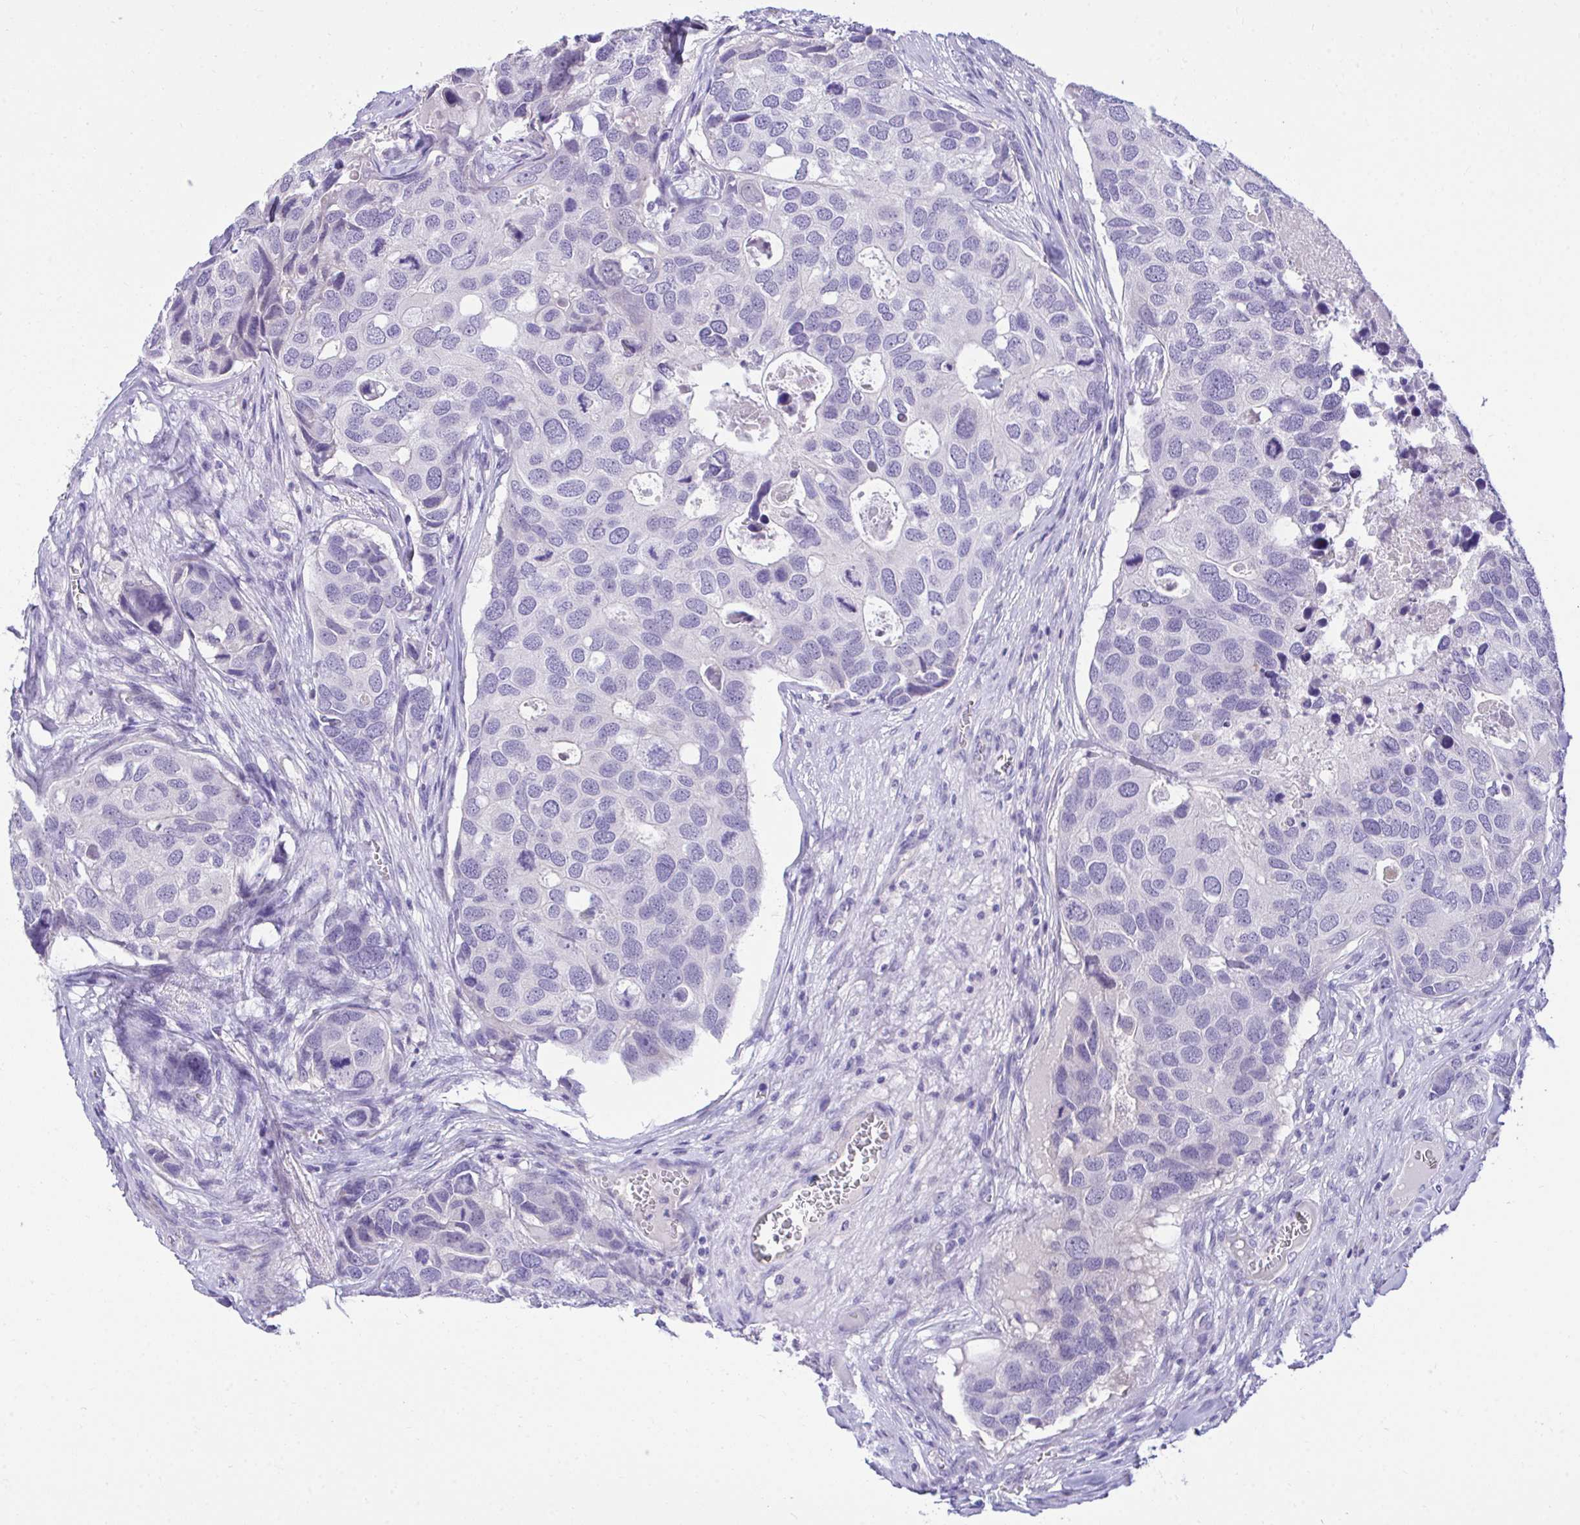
{"staining": {"intensity": "negative", "quantity": "none", "location": "none"}, "tissue": "breast cancer", "cell_type": "Tumor cells", "image_type": "cancer", "snomed": [{"axis": "morphology", "description": "Duct carcinoma"}, {"axis": "topography", "description": "Breast"}], "caption": "High power microscopy image of an immunohistochemistry (IHC) image of breast intraductal carcinoma, revealing no significant staining in tumor cells.", "gene": "TMCO5A", "patient": {"sex": "female", "age": 83}}